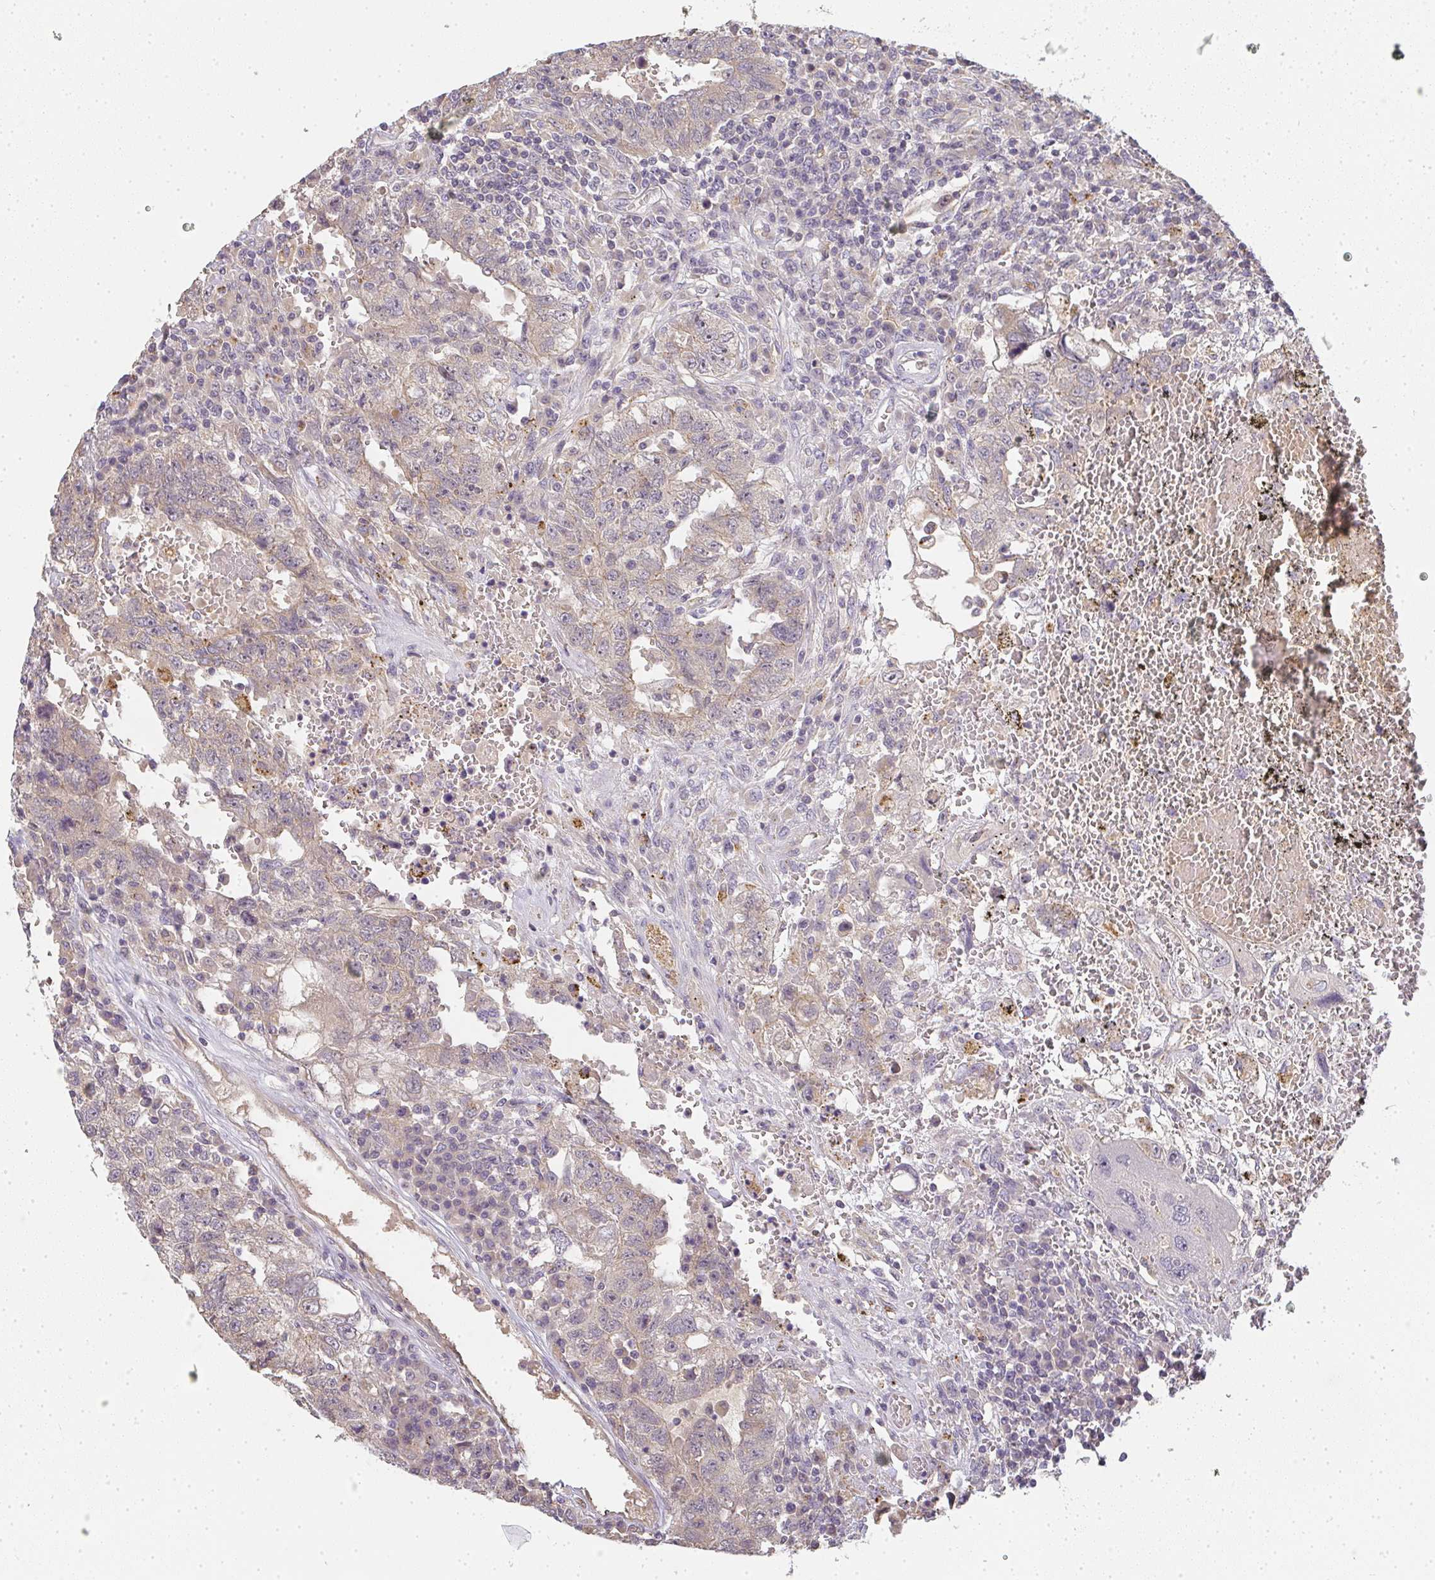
{"staining": {"intensity": "weak", "quantity": "25%-75%", "location": "cytoplasmic/membranous"}, "tissue": "testis cancer", "cell_type": "Tumor cells", "image_type": "cancer", "snomed": [{"axis": "morphology", "description": "Carcinoma, Embryonal, NOS"}, {"axis": "topography", "description": "Testis"}], "caption": "Immunohistochemical staining of testis cancer shows low levels of weak cytoplasmic/membranous expression in about 25%-75% of tumor cells.", "gene": "SLC35B3", "patient": {"sex": "male", "age": 26}}